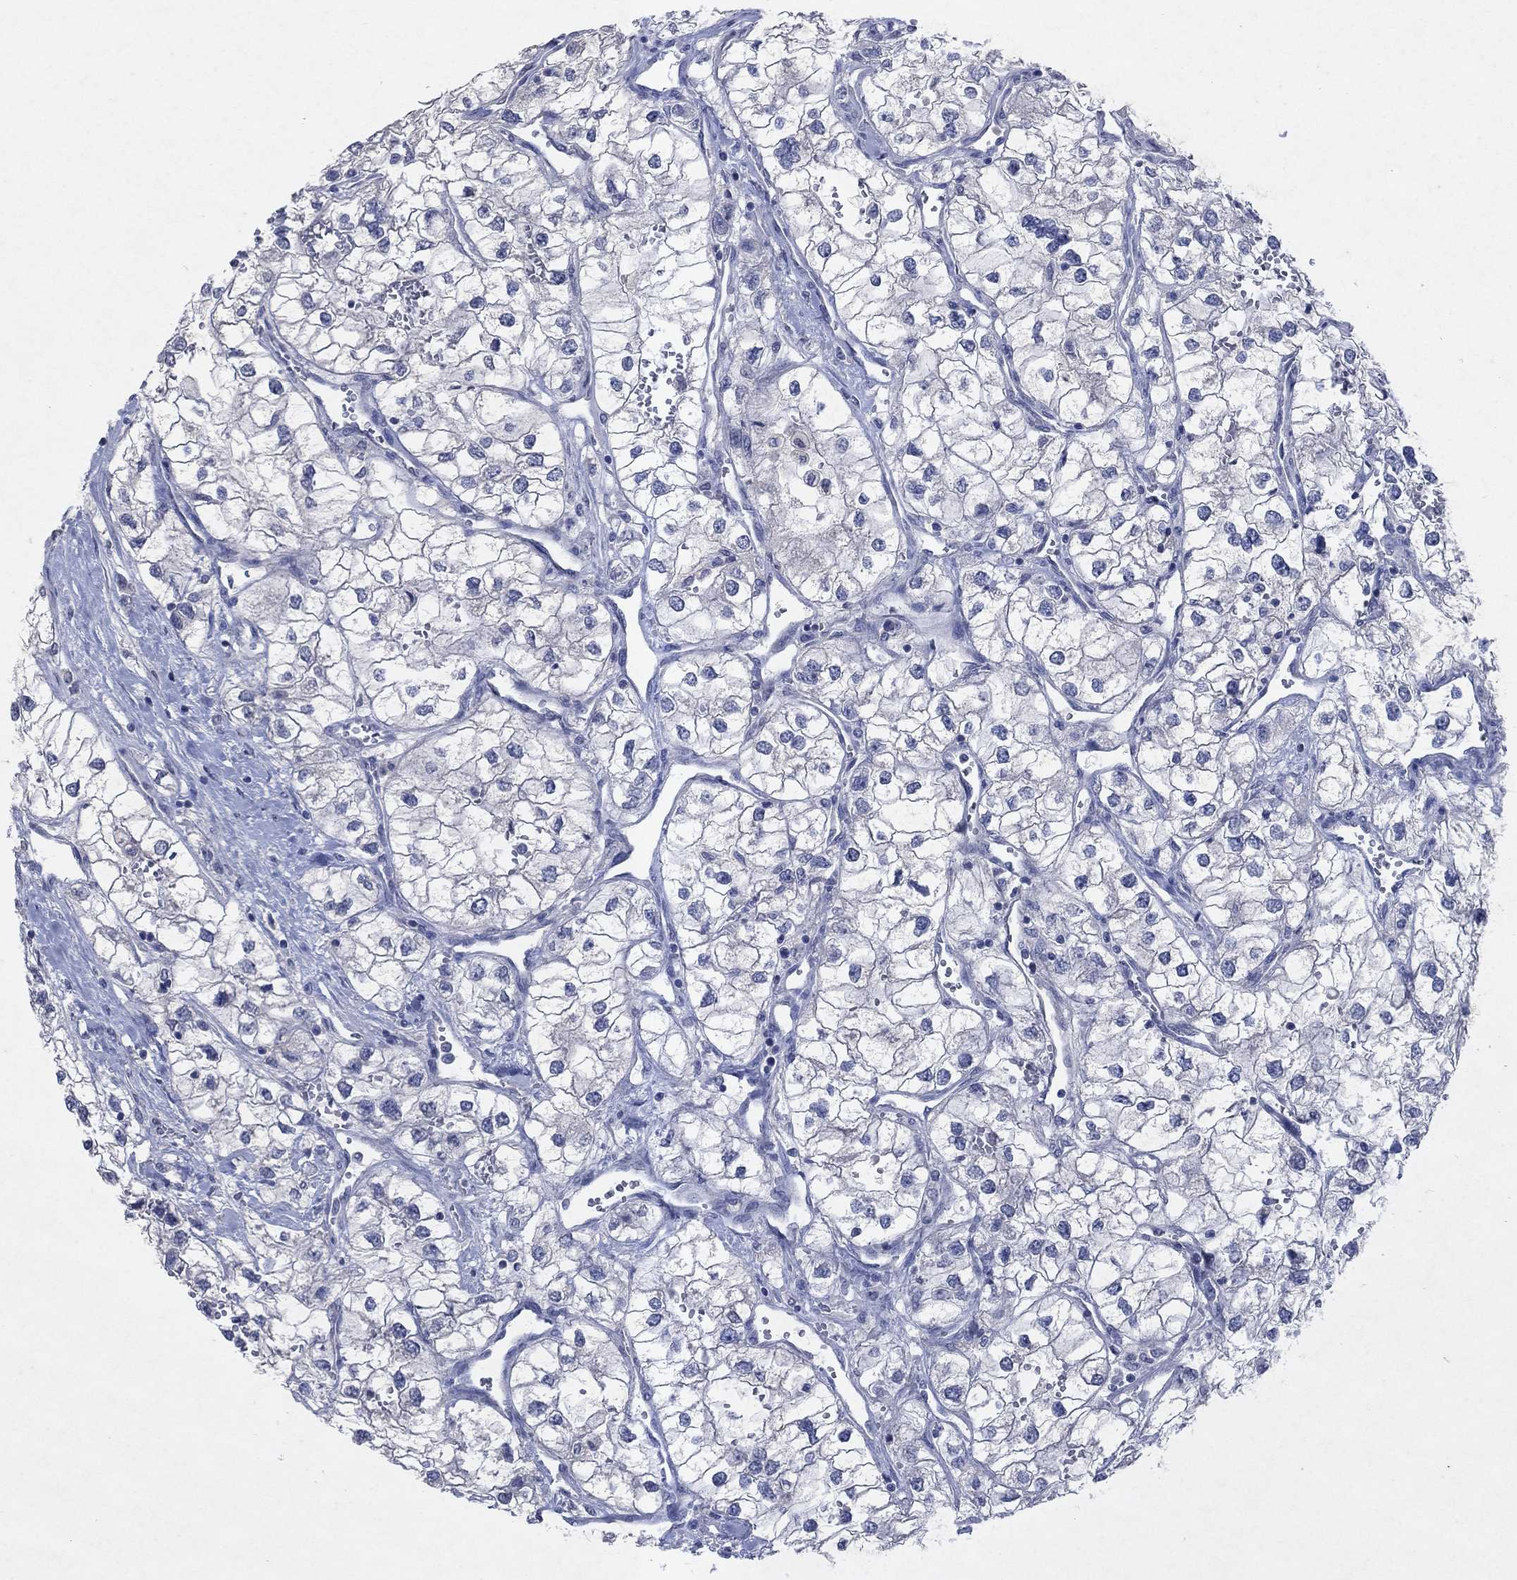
{"staining": {"intensity": "negative", "quantity": "none", "location": "none"}, "tissue": "renal cancer", "cell_type": "Tumor cells", "image_type": "cancer", "snomed": [{"axis": "morphology", "description": "Adenocarcinoma, NOS"}, {"axis": "topography", "description": "Kidney"}], "caption": "Immunohistochemistry image of renal cancer (adenocarcinoma) stained for a protein (brown), which shows no expression in tumor cells. (DAB (3,3'-diaminobenzidine) immunohistochemistry with hematoxylin counter stain).", "gene": "KRT40", "patient": {"sex": "male", "age": 59}}